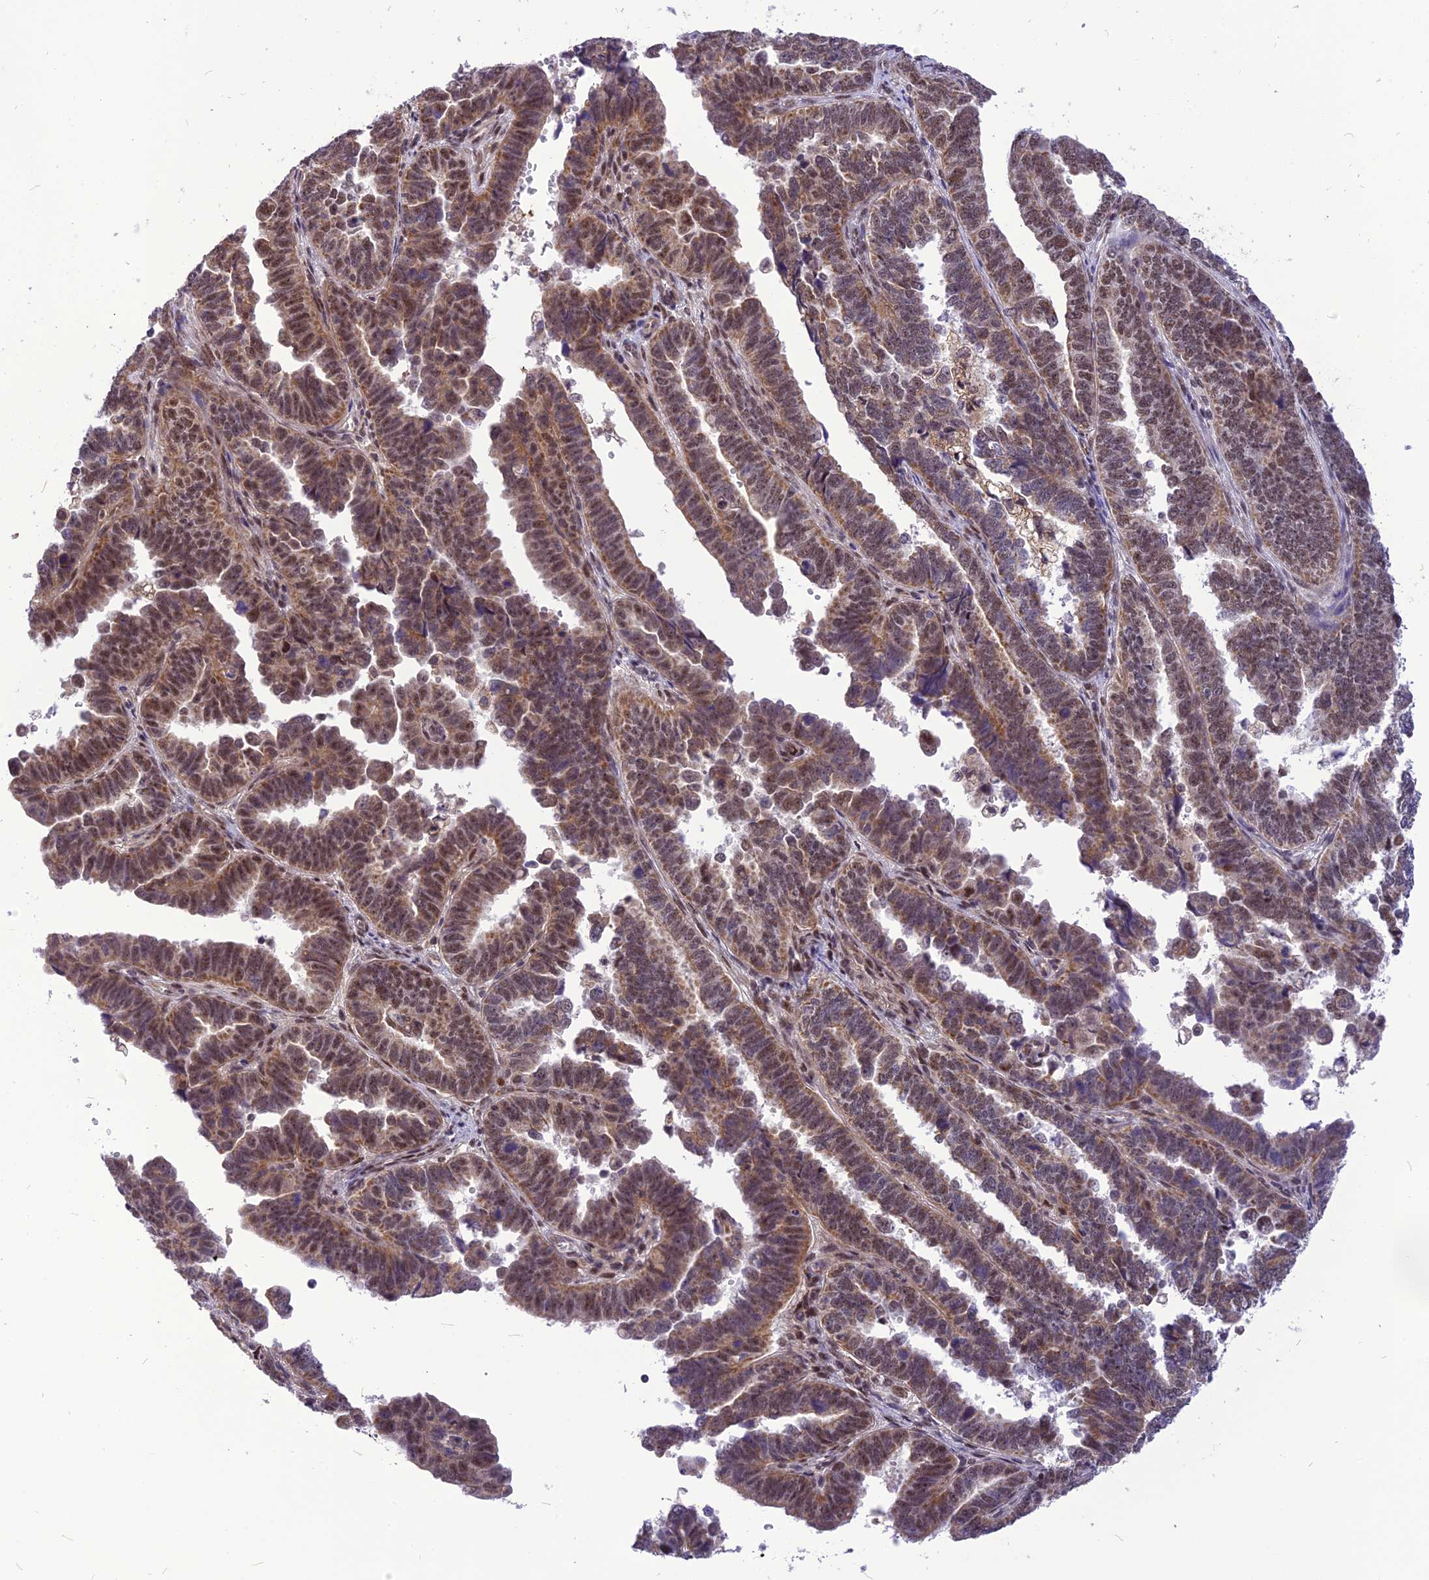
{"staining": {"intensity": "moderate", "quantity": "25%-75%", "location": "cytoplasmic/membranous,nuclear"}, "tissue": "endometrial cancer", "cell_type": "Tumor cells", "image_type": "cancer", "snomed": [{"axis": "morphology", "description": "Adenocarcinoma, NOS"}, {"axis": "topography", "description": "Endometrium"}], "caption": "Tumor cells display medium levels of moderate cytoplasmic/membranous and nuclear staining in about 25%-75% of cells in human adenocarcinoma (endometrial). (brown staining indicates protein expression, while blue staining denotes nuclei).", "gene": "CMC1", "patient": {"sex": "female", "age": 75}}